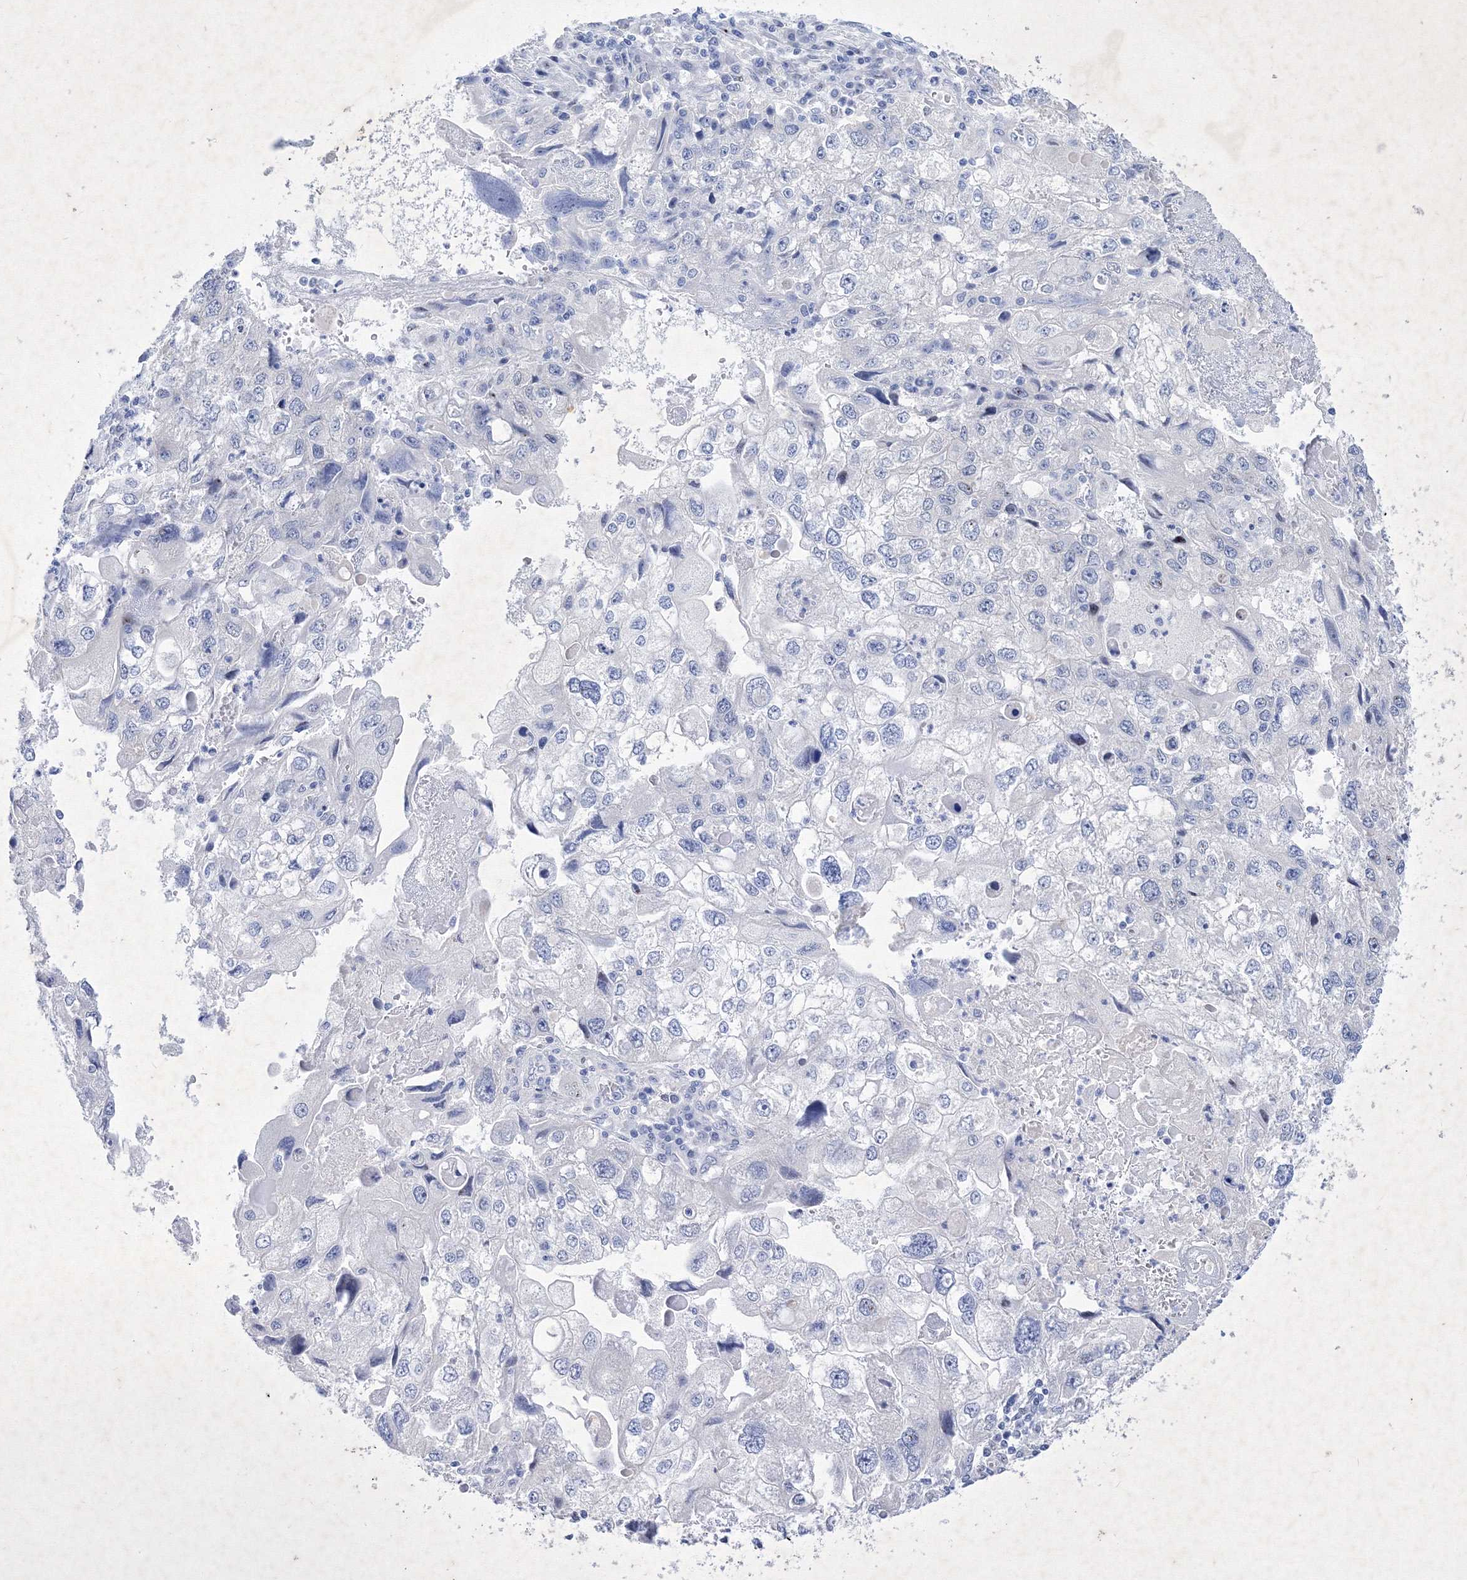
{"staining": {"intensity": "negative", "quantity": "none", "location": "none"}, "tissue": "endometrial cancer", "cell_type": "Tumor cells", "image_type": "cancer", "snomed": [{"axis": "morphology", "description": "Adenocarcinoma, NOS"}, {"axis": "topography", "description": "Endometrium"}], "caption": "DAB immunohistochemical staining of endometrial cancer (adenocarcinoma) exhibits no significant expression in tumor cells. Brightfield microscopy of immunohistochemistry (IHC) stained with DAB (brown) and hematoxylin (blue), captured at high magnification.", "gene": "GPN1", "patient": {"sex": "female", "age": 49}}